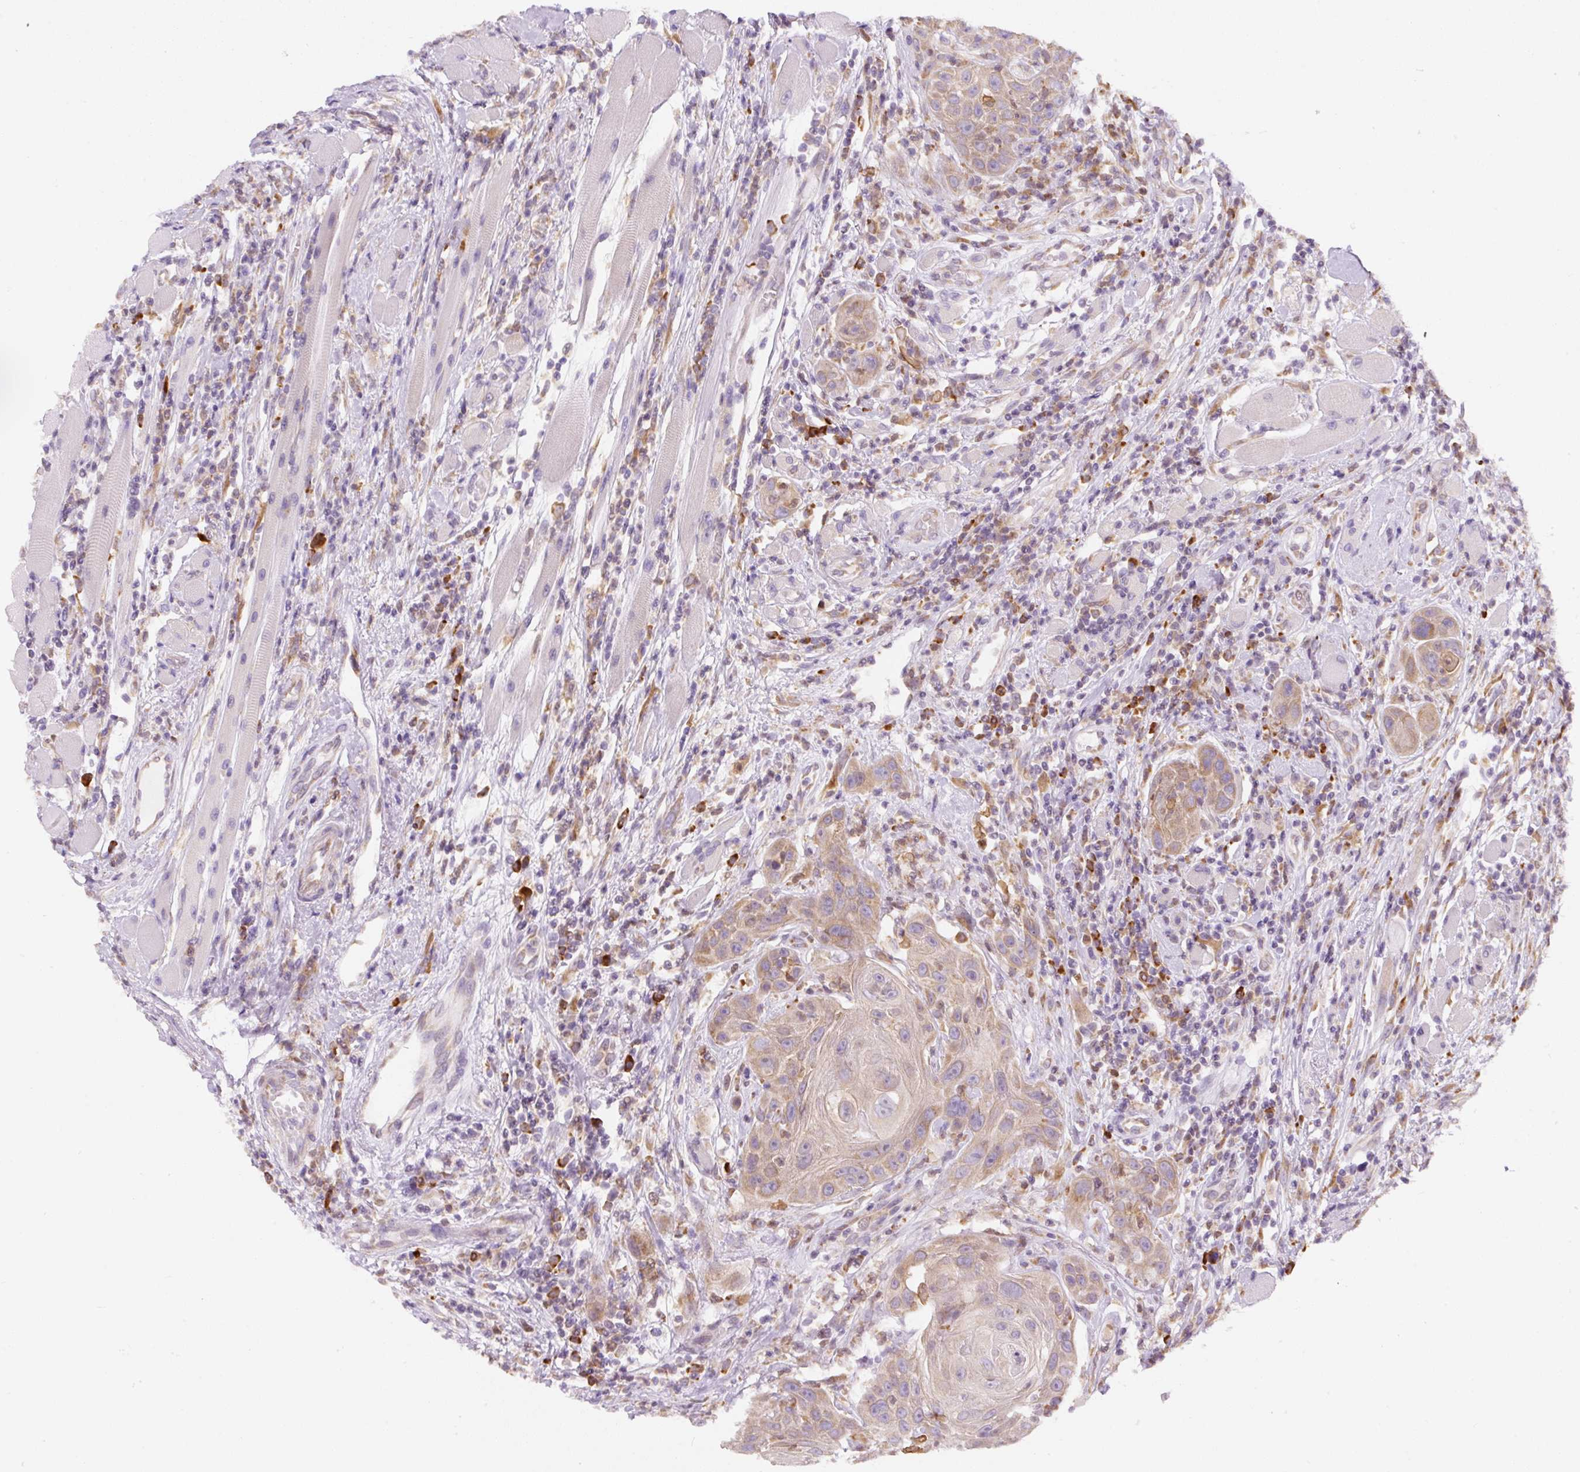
{"staining": {"intensity": "moderate", "quantity": "25%-75%", "location": "cytoplasmic/membranous"}, "tissue": "head and neck cancer", "cell_type": "Tumor cells", "image_type": "cancer", "snomed": [{"axis": "morphology", "description": "Squamous cell carcinoma, NOS"}, {"axis": "topography", "description": "Head-Neck"}], "caption": "Immunohistochemistry (IHC) of head and neck squamous cell carcinoma displays medium levels of moderate cytoplasmic/membranous expression in about 25%-75% of tumor cells. The staining was performed using DAB (3,3'-diaminobenzidine), with brown indicating positive protein expression. Nuclei are stained blue with hematoxylin.", "gene": "DDOST", "patient": {"sex": "female", "age": 59}}